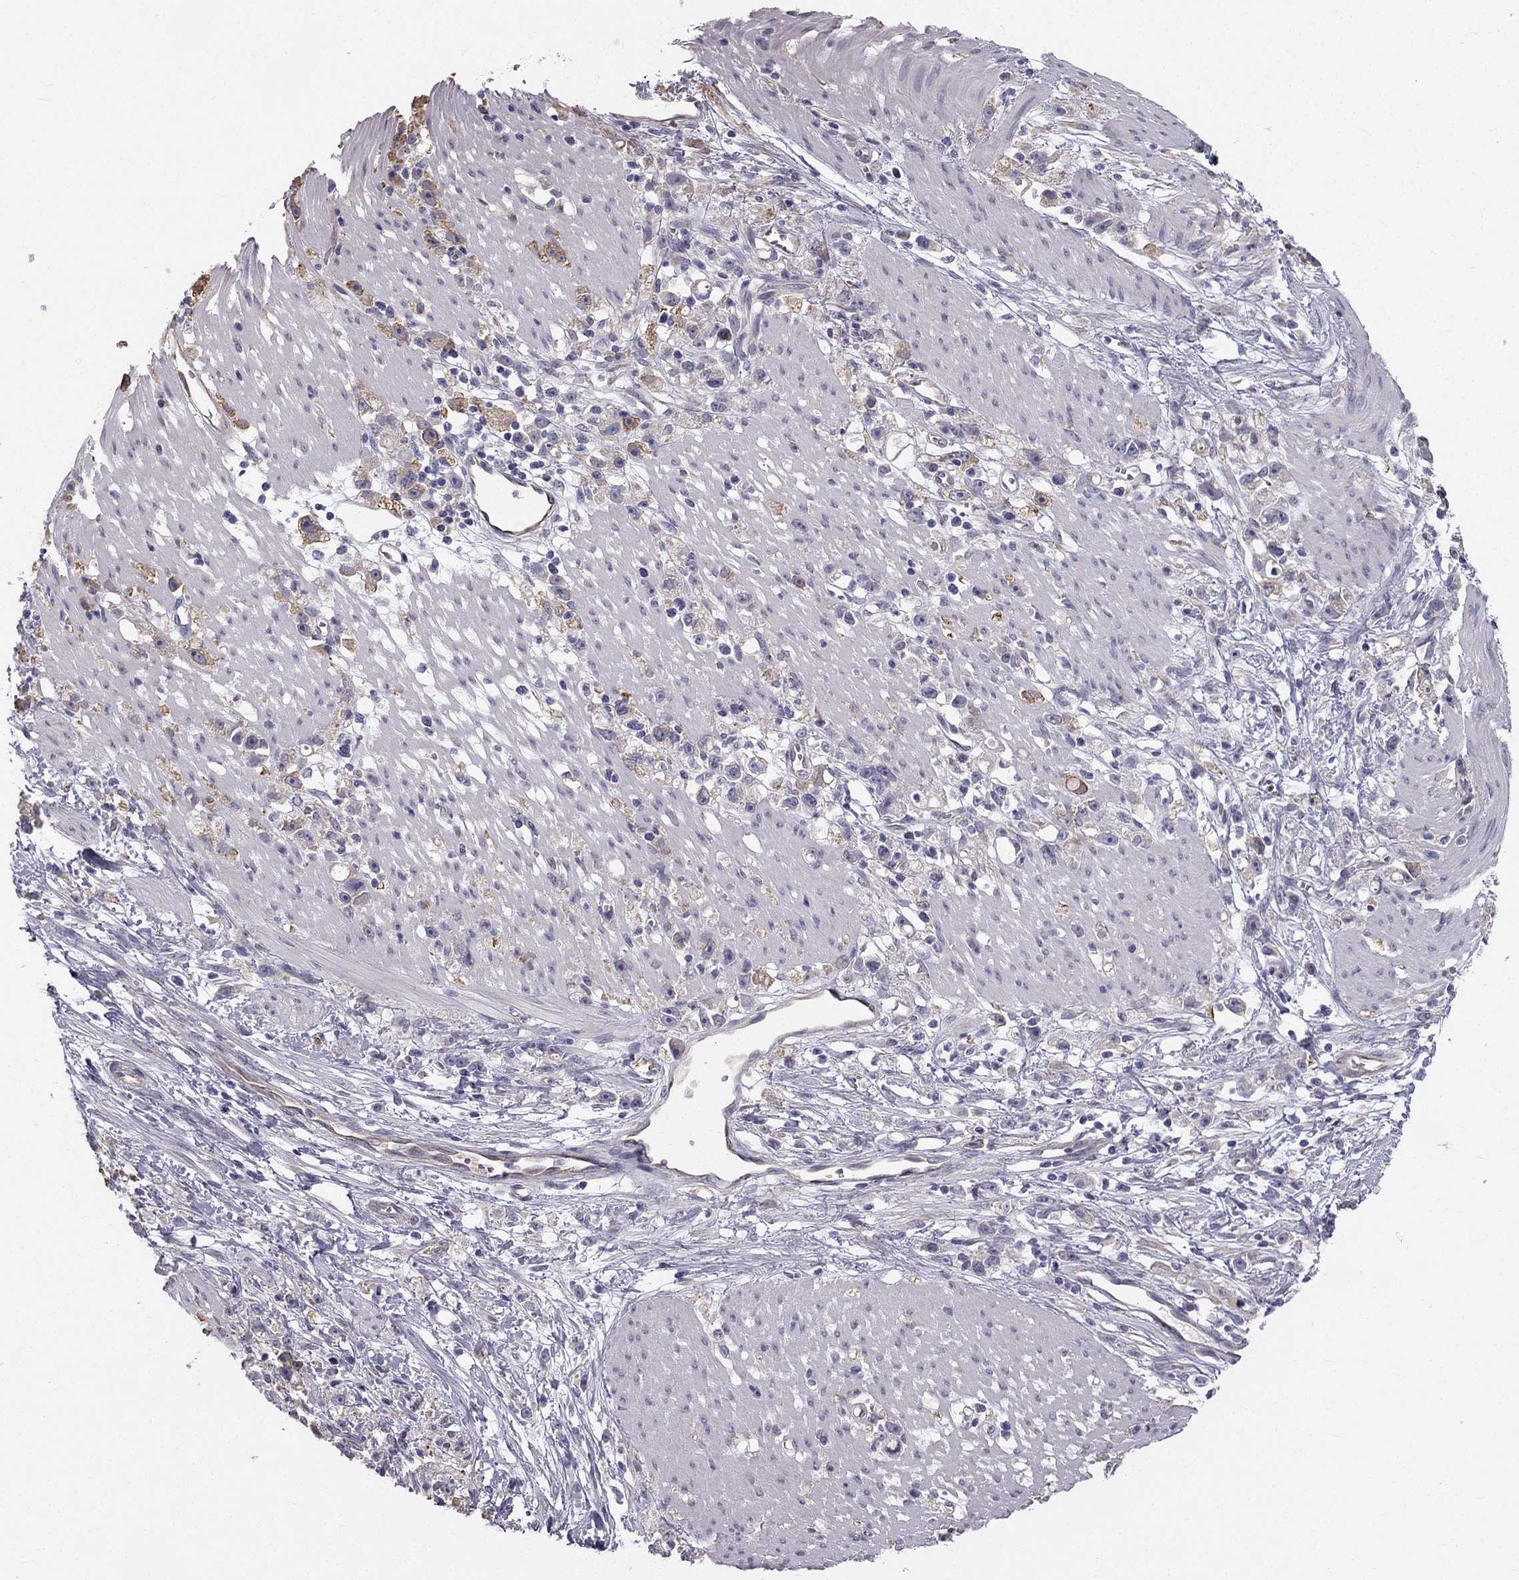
{"staining": {"intensity": "moderate", "quantity": "<25%", "location": "cytoplasmic/membranous"}, "tissue": "stomach cancer", "cell_type": "Tumor cells", "image_type": "cancer", "snomed": [{"axis": "morphology", "description": "Adenocarcinoma, NOS"}, {"axis": "topography", "description": "Stomach"}], "caption": "About <25% of tumor cells in human stomach cancer display moderate cytoplasmic/membranous protein positivity as visualized by brown immunohistochemical staining.", "gene": "CCDC40", "patient": {"sex": "female", "age": 59}}